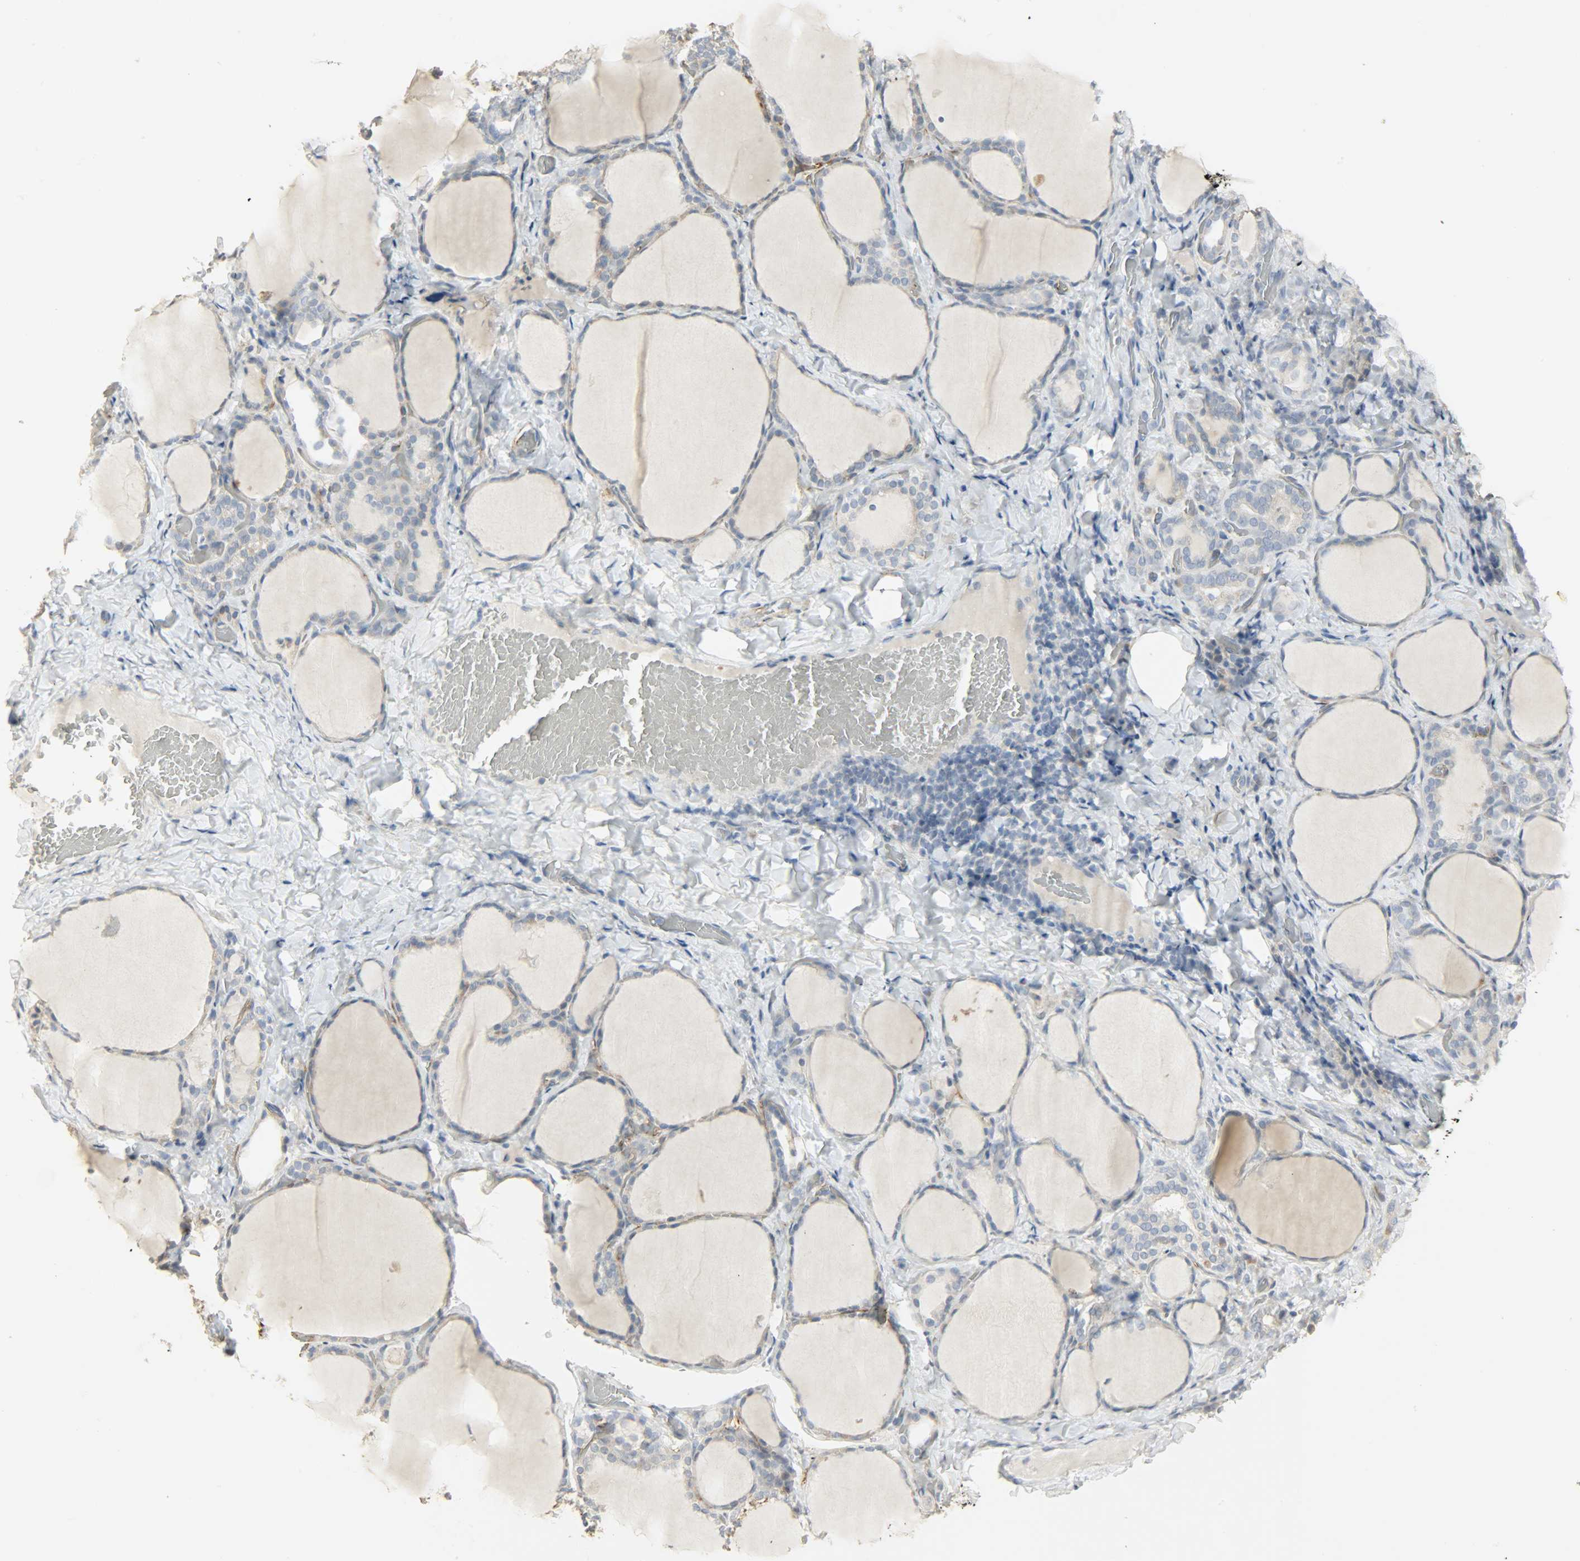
{"staining": {"intensity": "weak", "quantity": ">75%", "location": "cytoplasmic/membranous"}, "tissue": "thyroid gland", "cell_type": "Glandular cells", "image_type": "normal", "snomed": [{"axis": "morphology", "description": "Normal tissue, NOS"}, {"axis": "morphology", "description": "Papillary adenocarcinoma, NOS"}, {"axis": "topography", "description": "Thyroid gland"}], "caption": "Immunohistochemical staining of benign thyroid gland exhibits >75% levels of weak cytoplasmic/membranous protein expression in approximately >75% of glandular cells.", "gene": "ENPEP", "patient": {"sex": "female", "age": 30}}